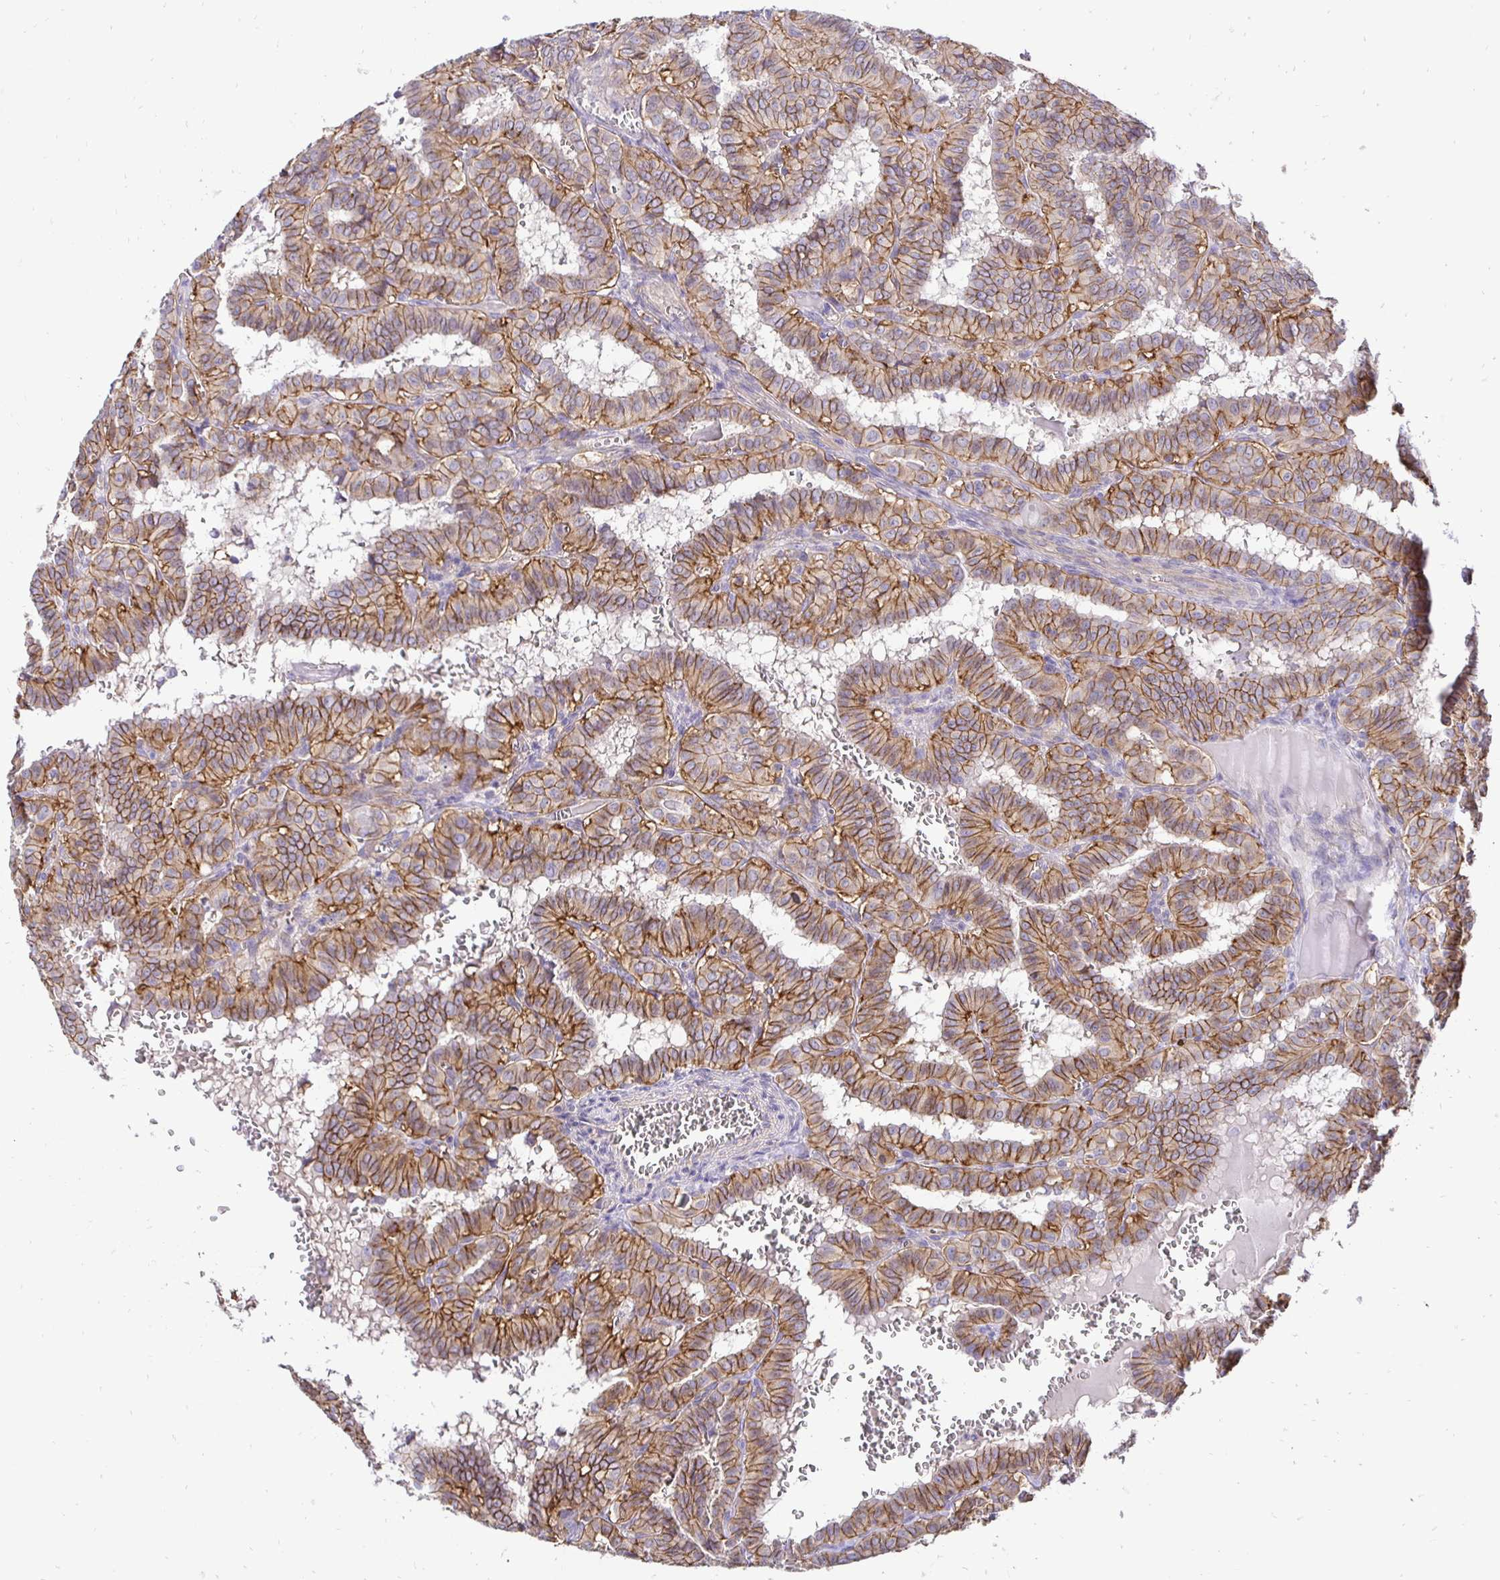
{"staining": {"intensity": "moderate", "quantity": ">75%", "location": "cytoplasmic/membranous"}, "tissue": "thyroid cancer", "cell_type": "Tumor cells", "image_type": "cancer", "snomed": [{"axis": "morphology", "description": "Papillary adenocarcinoma, NOS"}, {"axis": "topography", "description": "Thyroid gland"}], "caption": "The photomicrograph exhibits immunohistochemical staining of thyroid papillary adenocarcinoma. There is moderate cytoplasmic/membranous staining is identified in approximately >75% of tumor cells. (Stains: DAB in brown, nuclei in blue, Microscopy: brightfield microscopy at high magnification).", "gene": "SLC9A1", "patient": {"sex": "female", "age": 21}}